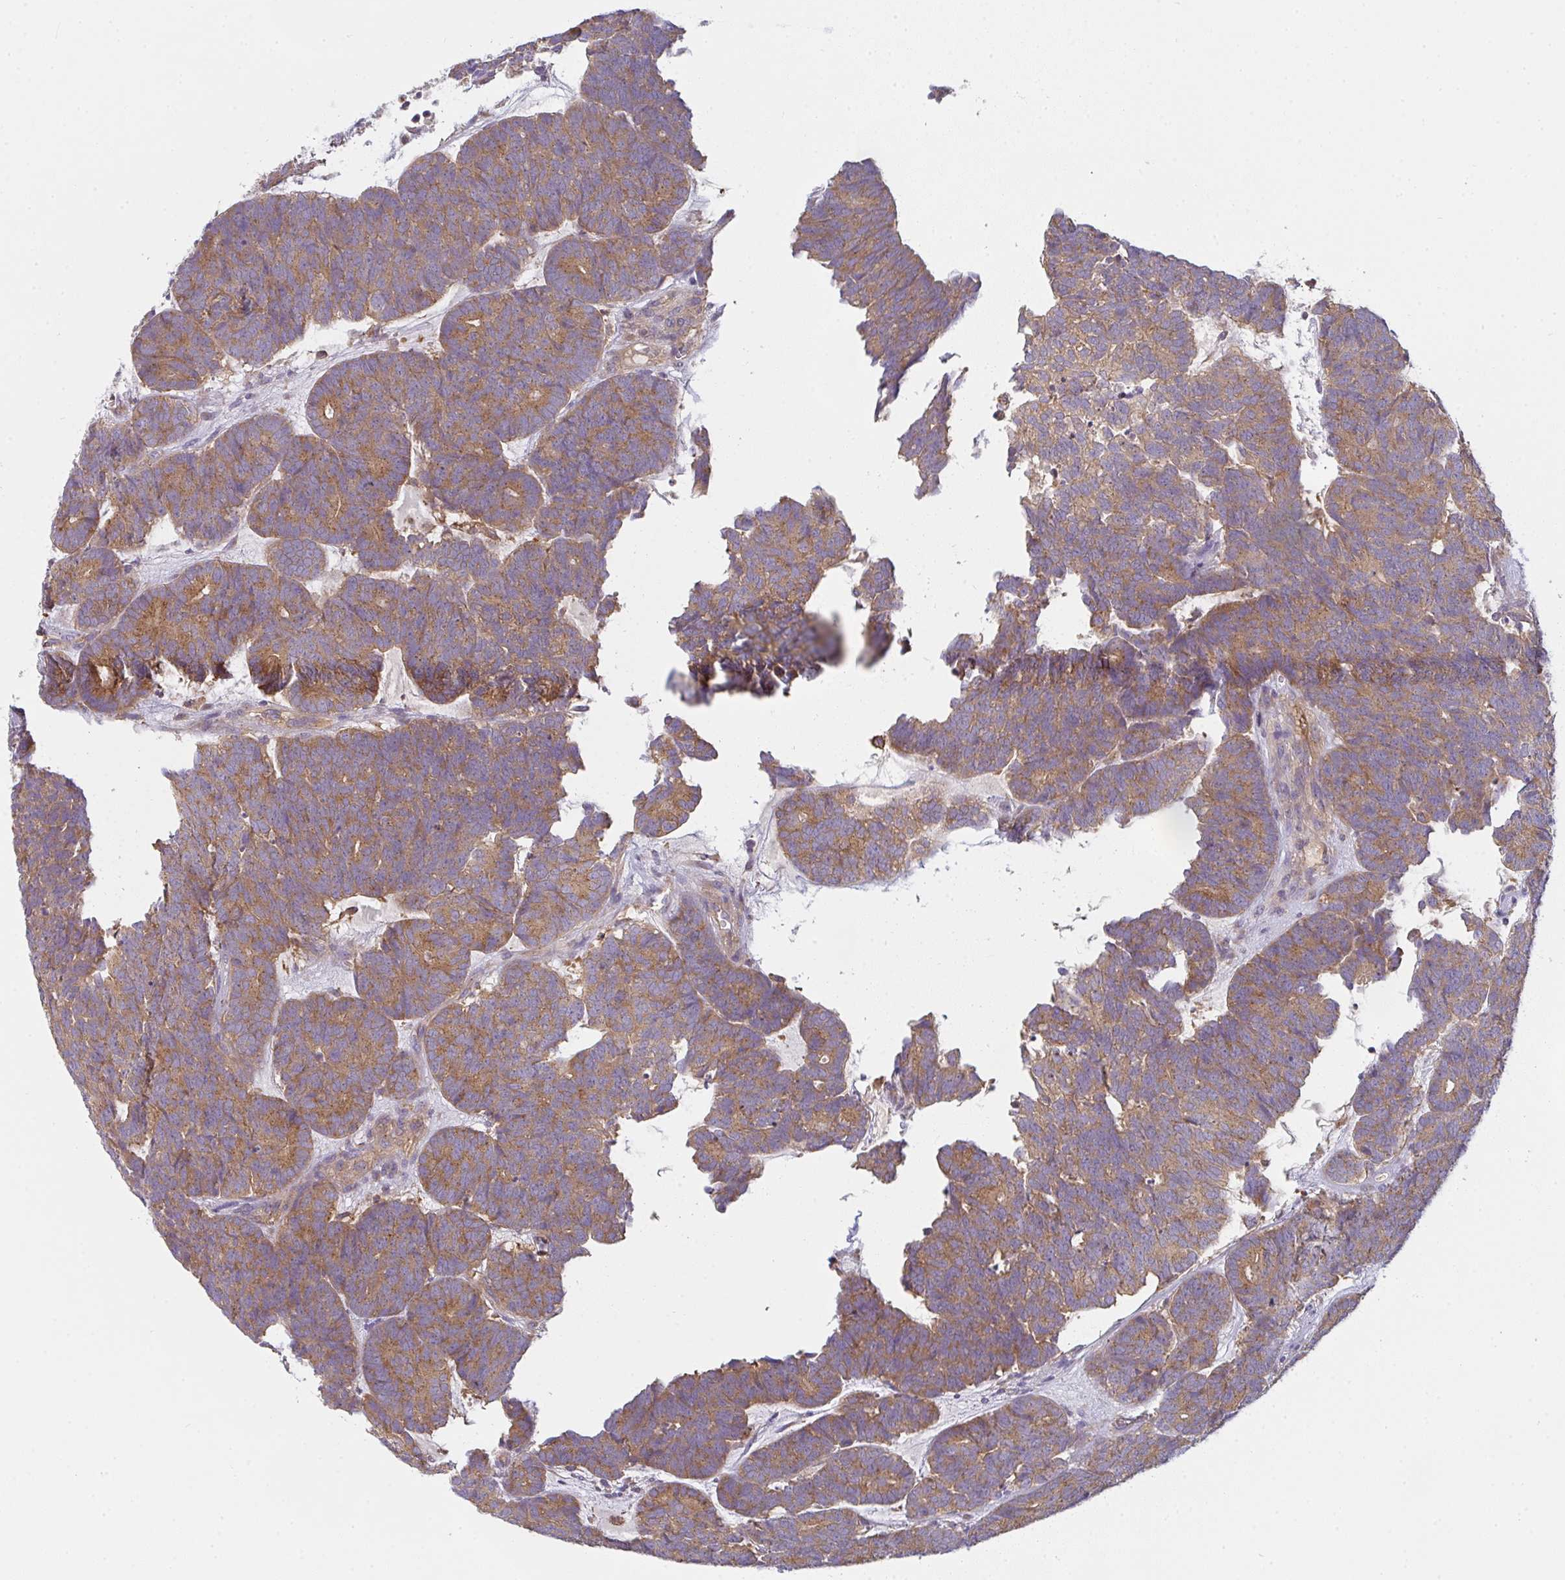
{"staining": {"intensity": "moderate", "quantity": ">75%", "location": "cytoplasmic/membranous"}, "tissue": "head and neck cancer", "cell_type": "Tumor cells", "image_type": "cancer", "snomed": [{"axis": "morphology", "description": "Adenocarcinoma, NOS"}, {"axis": "topography", "description": "Head-Neck"}], "caption": "Immunohistochemical staining of head and neck adenocarcinoma exhibits medium levels of moderate cytoplasmic/membranous positivity in approximately >75% of tumor cells.", "gene": "SNX5", "patient": {"sex": "female", "age": 81}}